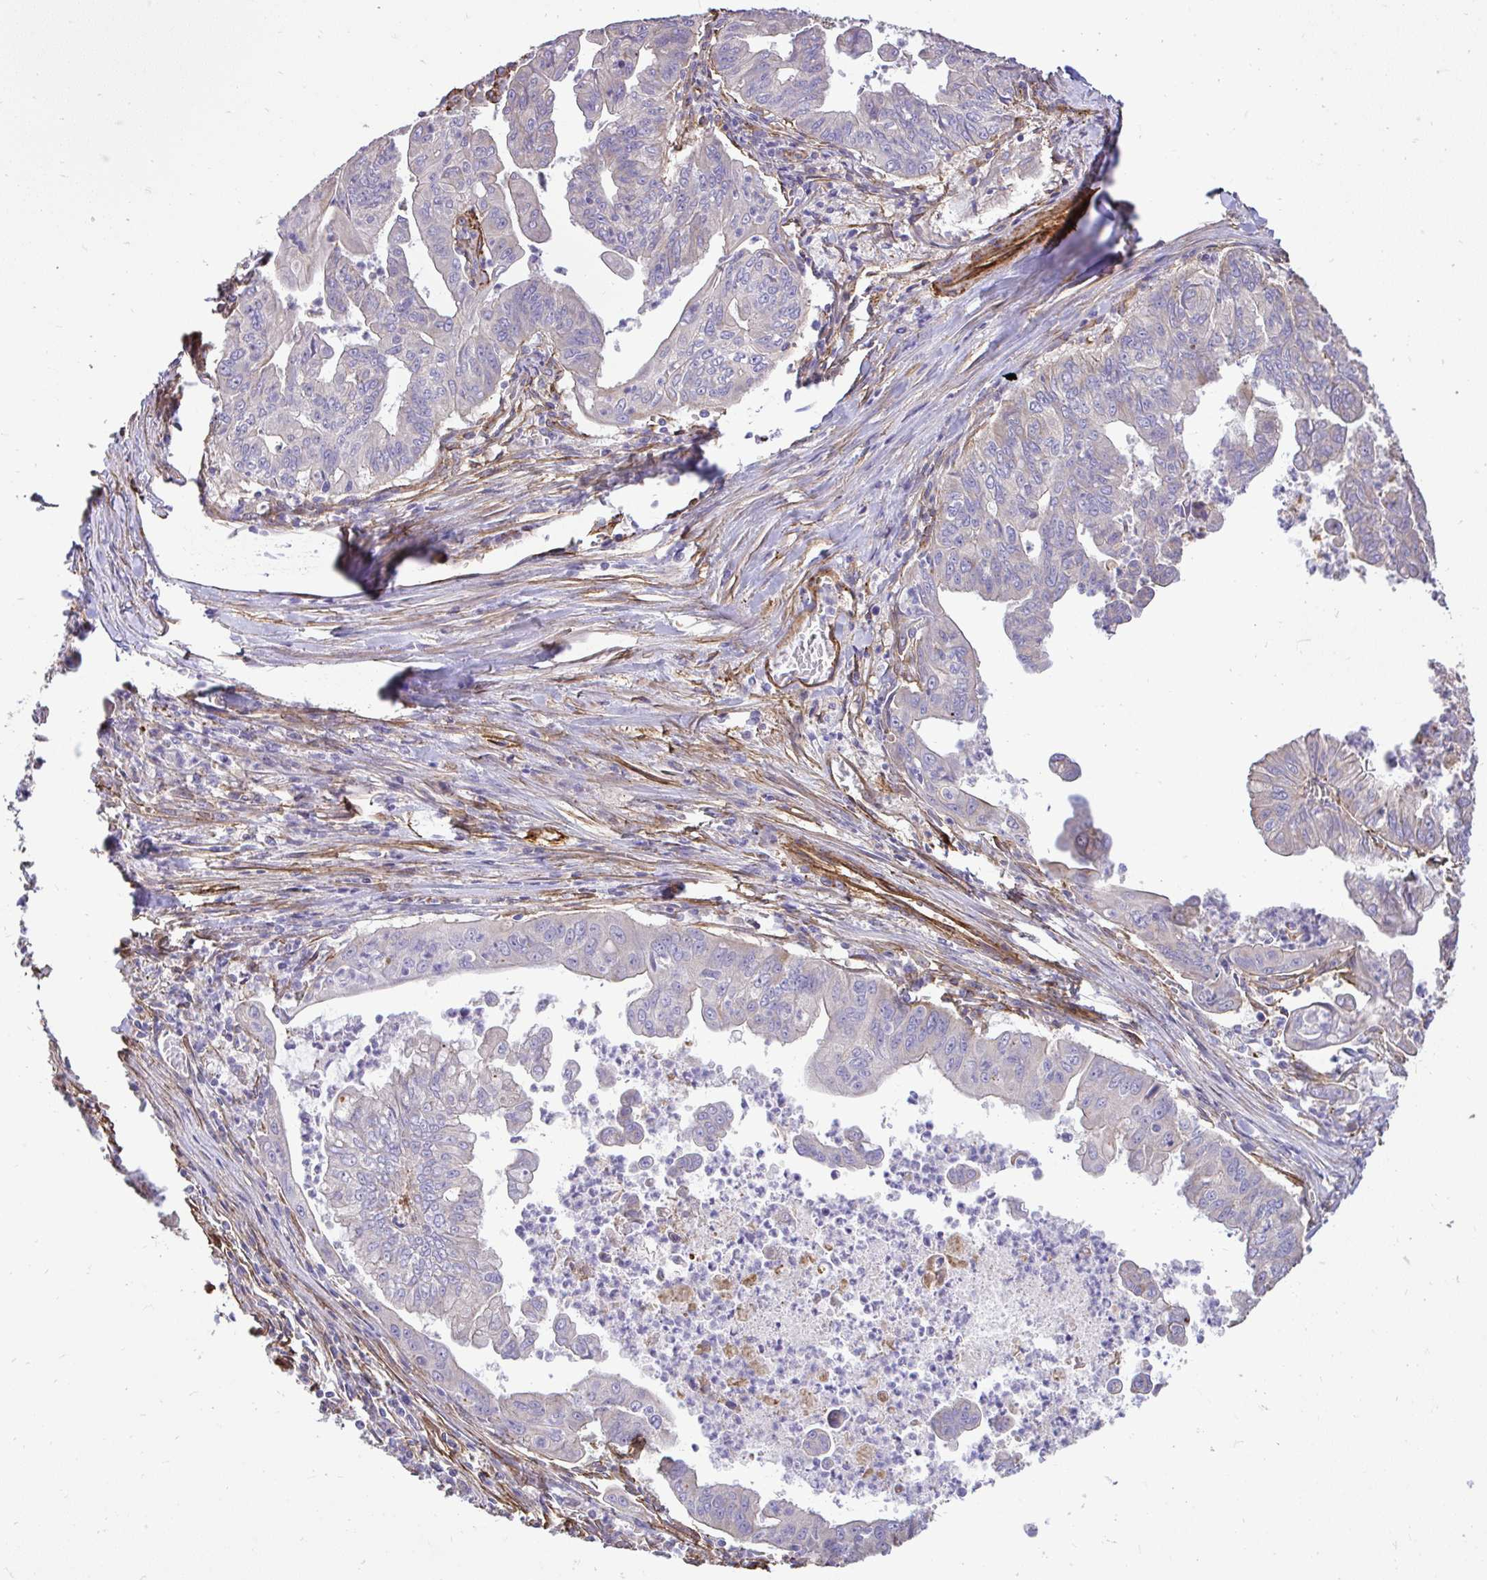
{"staining": {"intensity": "weak", "quantity": "25%-75%", "location": "cytoplasmic/membranous"}, "tissue": "stomach cancer", "cell_type": "Tumor cells", "image_type": "cancer", "snomed": [{"axis": "morphology", "description": "Adenocarcinoma, NOS"}, {"axis": "topography", "description": "Stomach, upper"}], "caption": "There is low levels of weak cytoplasmic/membranous staining in tumor cells of stomach cancer (adenocarcinoma), as demonstrated by immunohistochemical staining (brown color).", "gene": "PTPRK", "patient": {"sex": "male", "age": 80}}